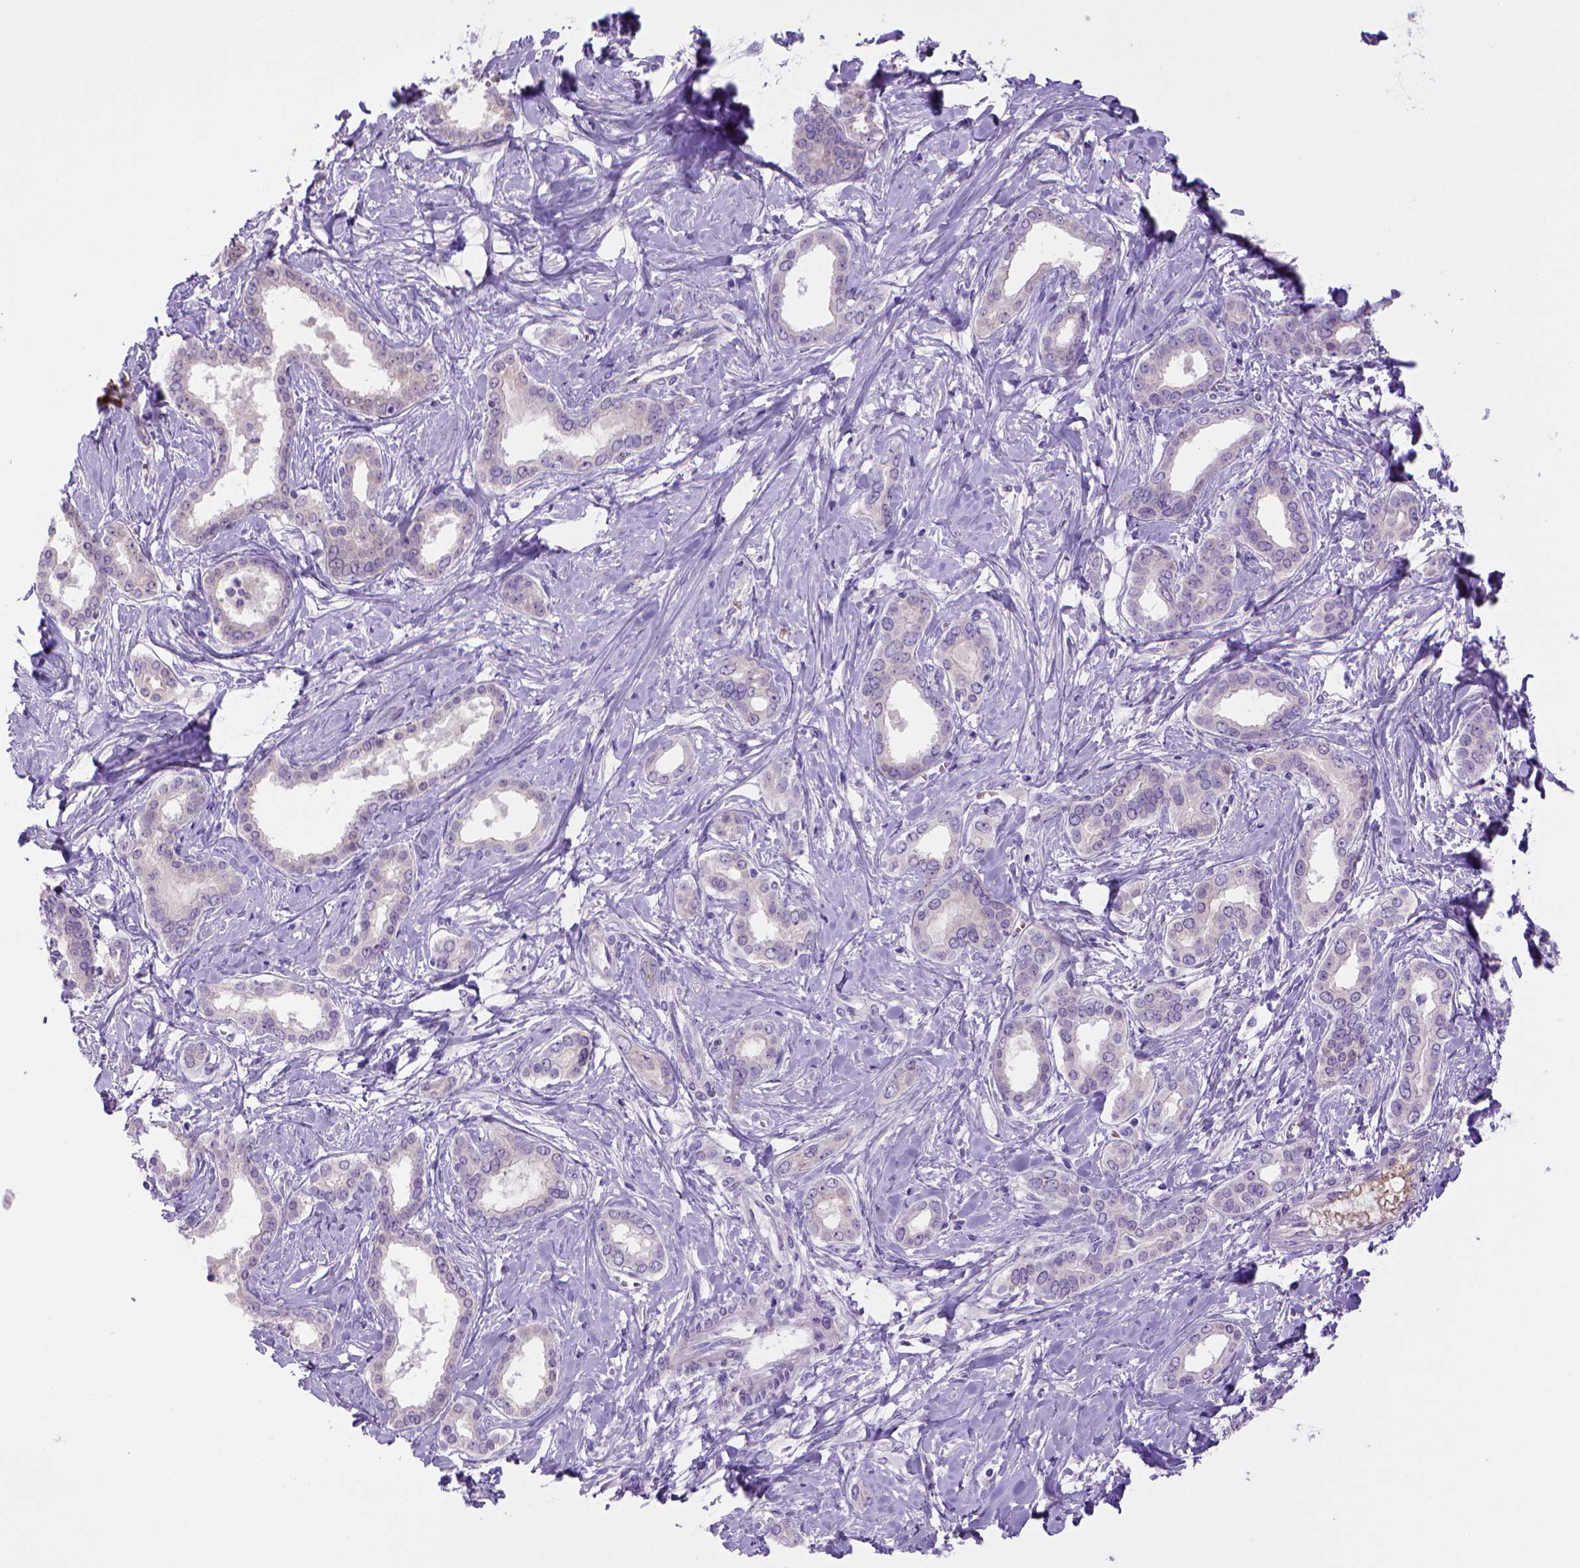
{"staining": {"intensity": "negative", "quantity": "none", "location": "none"}, "tissue": "liver cancer", "cell_type": "Tumor cells", "image_type": "cancer", "snomed": [{"axis": "morphology", "description": "Cholangiocarcinoma"}, {"axis": "topography", "description": "Liver"}], "caption": "This micrograph is of liver cancer (cholangiocarcinoma) stained with immunohistochemistry (IHC) to label a protein in brown with the nuclei are counter-stained blue. There is no positivity in tumor cells.", "gene": "BAAT", "patient": {"sex": "female", "age": 47}}